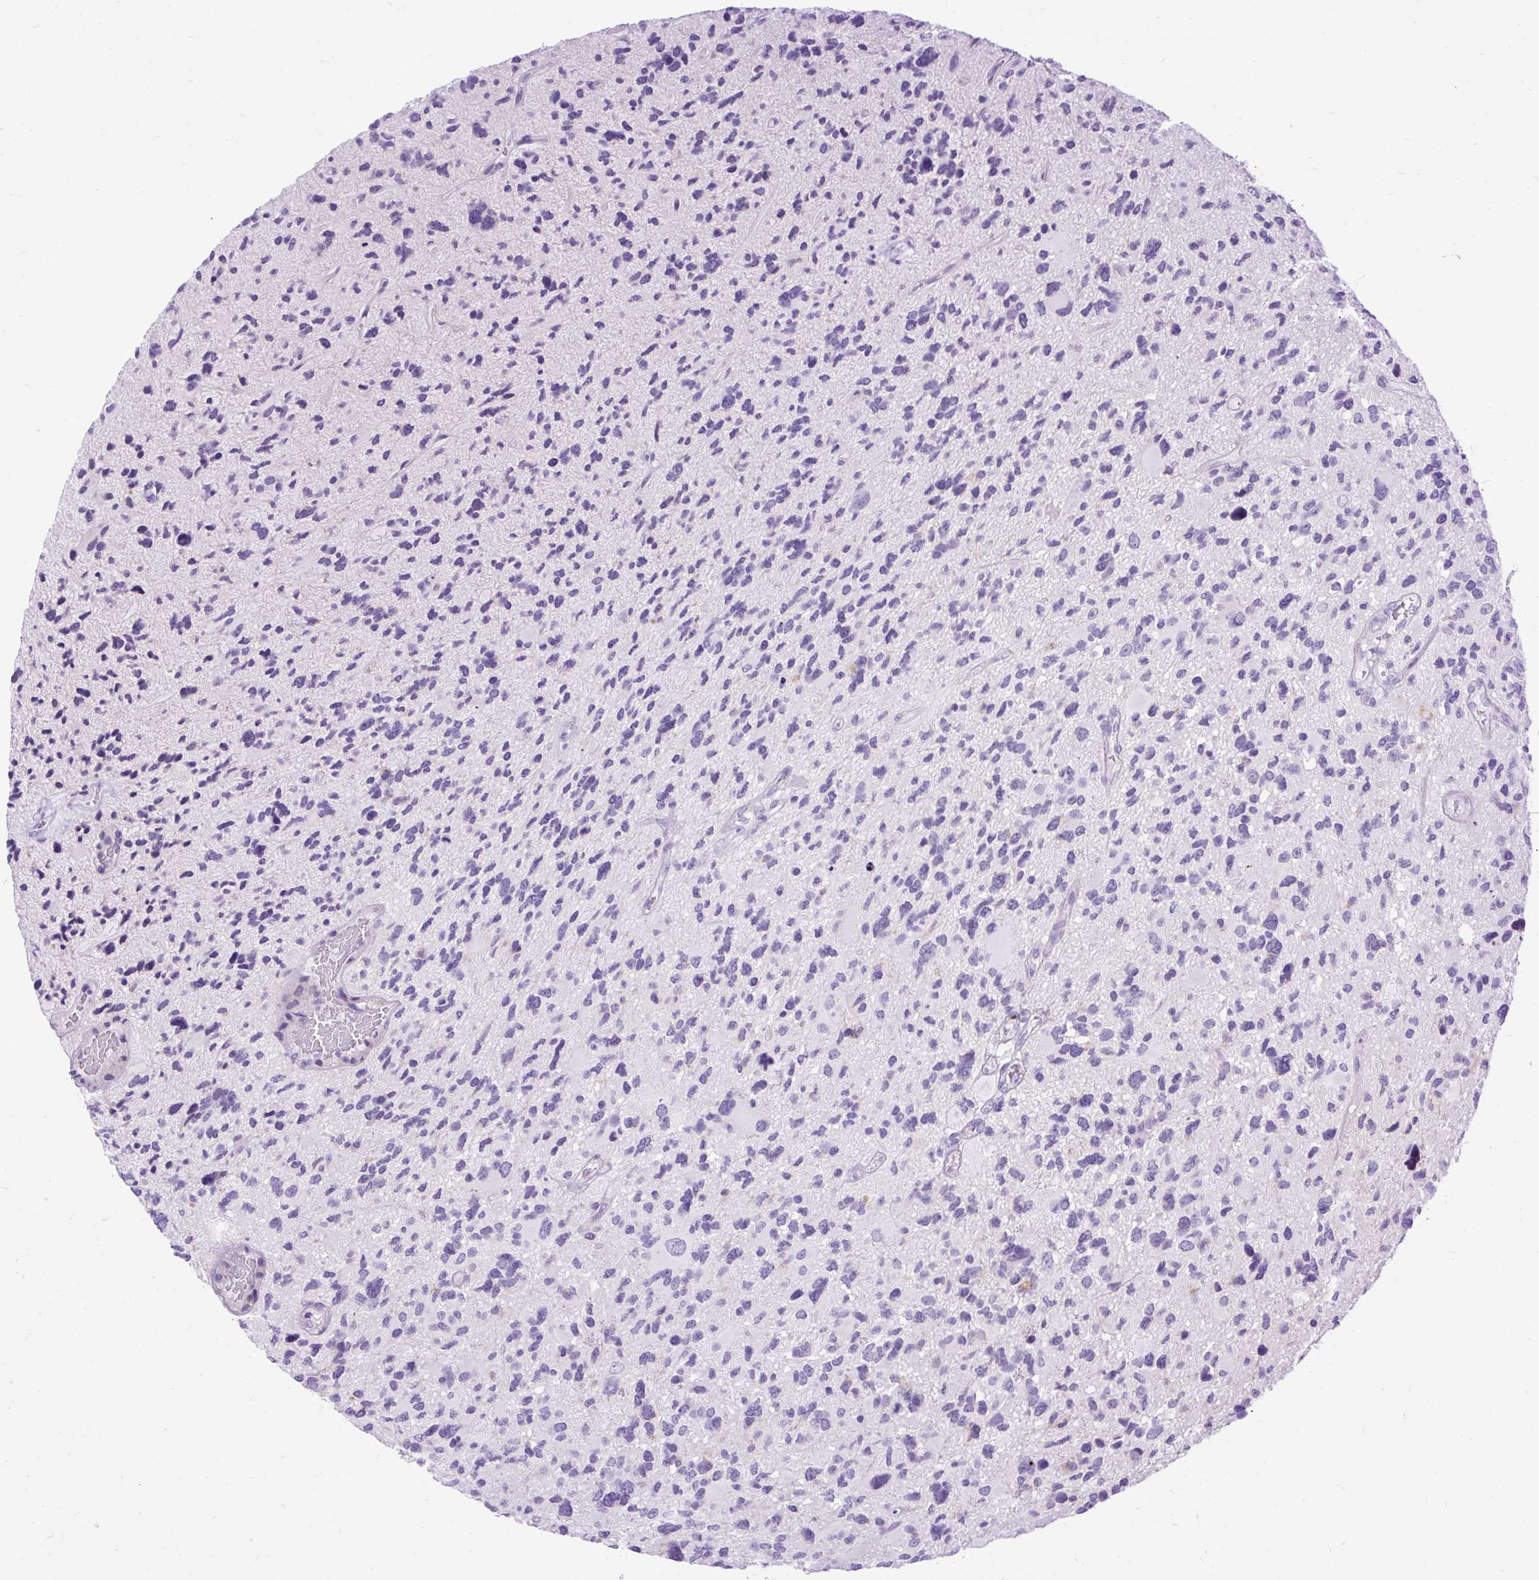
{"staining": {"intensity": "negative", "quantity": "none", "location": "none"}, "tissue": "glioma", "cell_type": "Tumor cells", "image_type": "cancer", "snomed": [{"axis": "morphology", "description": "Glioma, malignant, High grade"}, {"axis": "topography", "description": "Brain"}], "caption": "Human glioma stained for a protein using immunohistochemistry (IHC) demonstrates no positivity in tumor cells.", "gene": "ZNF256", "patient": {"sex": "female", "age": 11}}